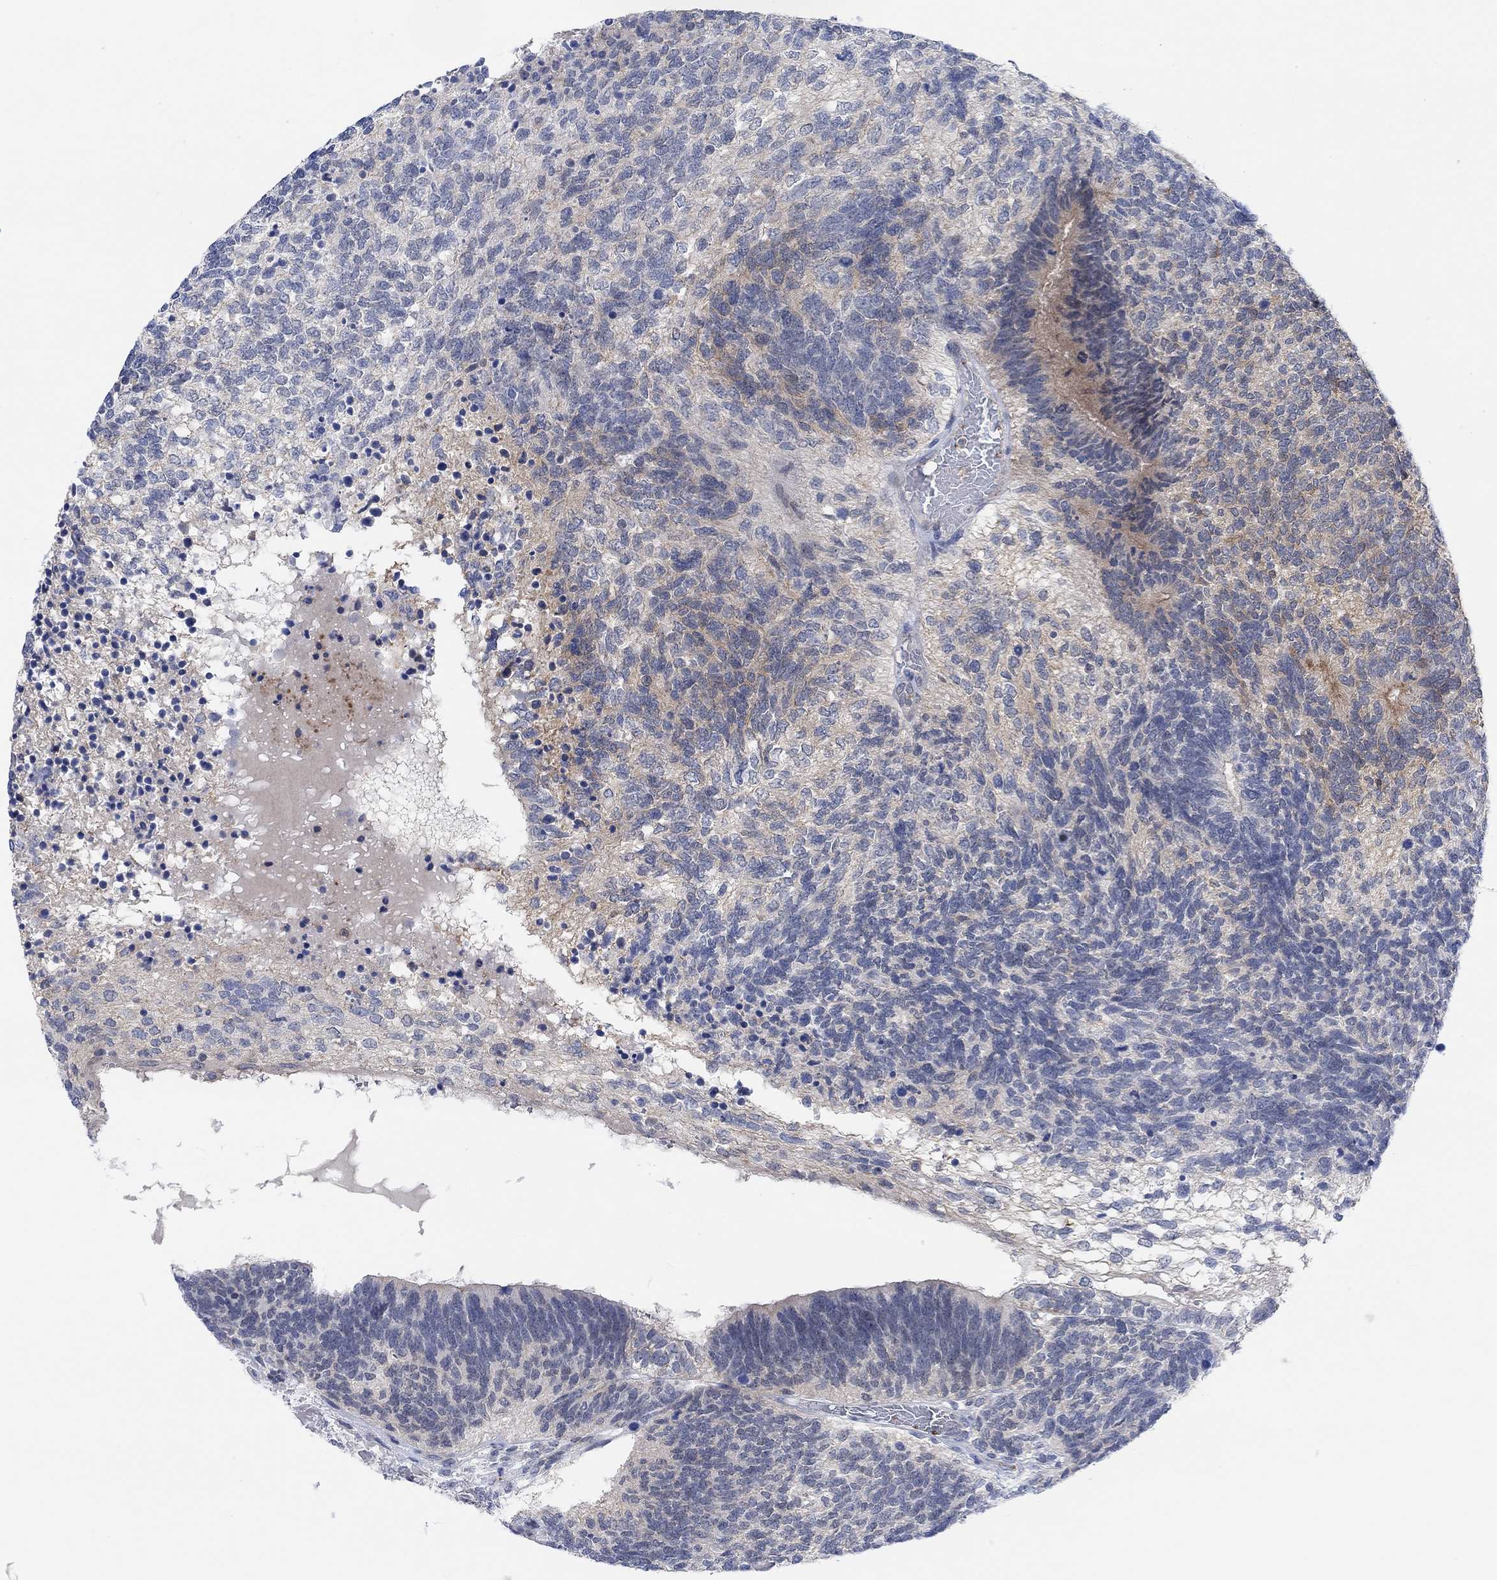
{"staining": {"intensity": "weak", "quantity": "25%-75%", "location": "cytoplasmic/membranous"}, "tissue": "testis cancer", "cell_type": "Tumor cells", "image_type": "cancer", "snomed": [{"axis": "morphology", "description": "Seminoma, NOS"}, {"axis": "morphology", "description": "Carcinoma, Embryonal, NOS"}, {"axis": "topography", "description": "Testis"}], "caption": "Immunohistochemical staining of embryonal carcinoma (testis) displays low levels of weak cytoplasmic/membranous positivity in about 25%-75% of tumor cells.", "gene": "PMFBP1", "patient": {"sex": "male", "age": 41}}